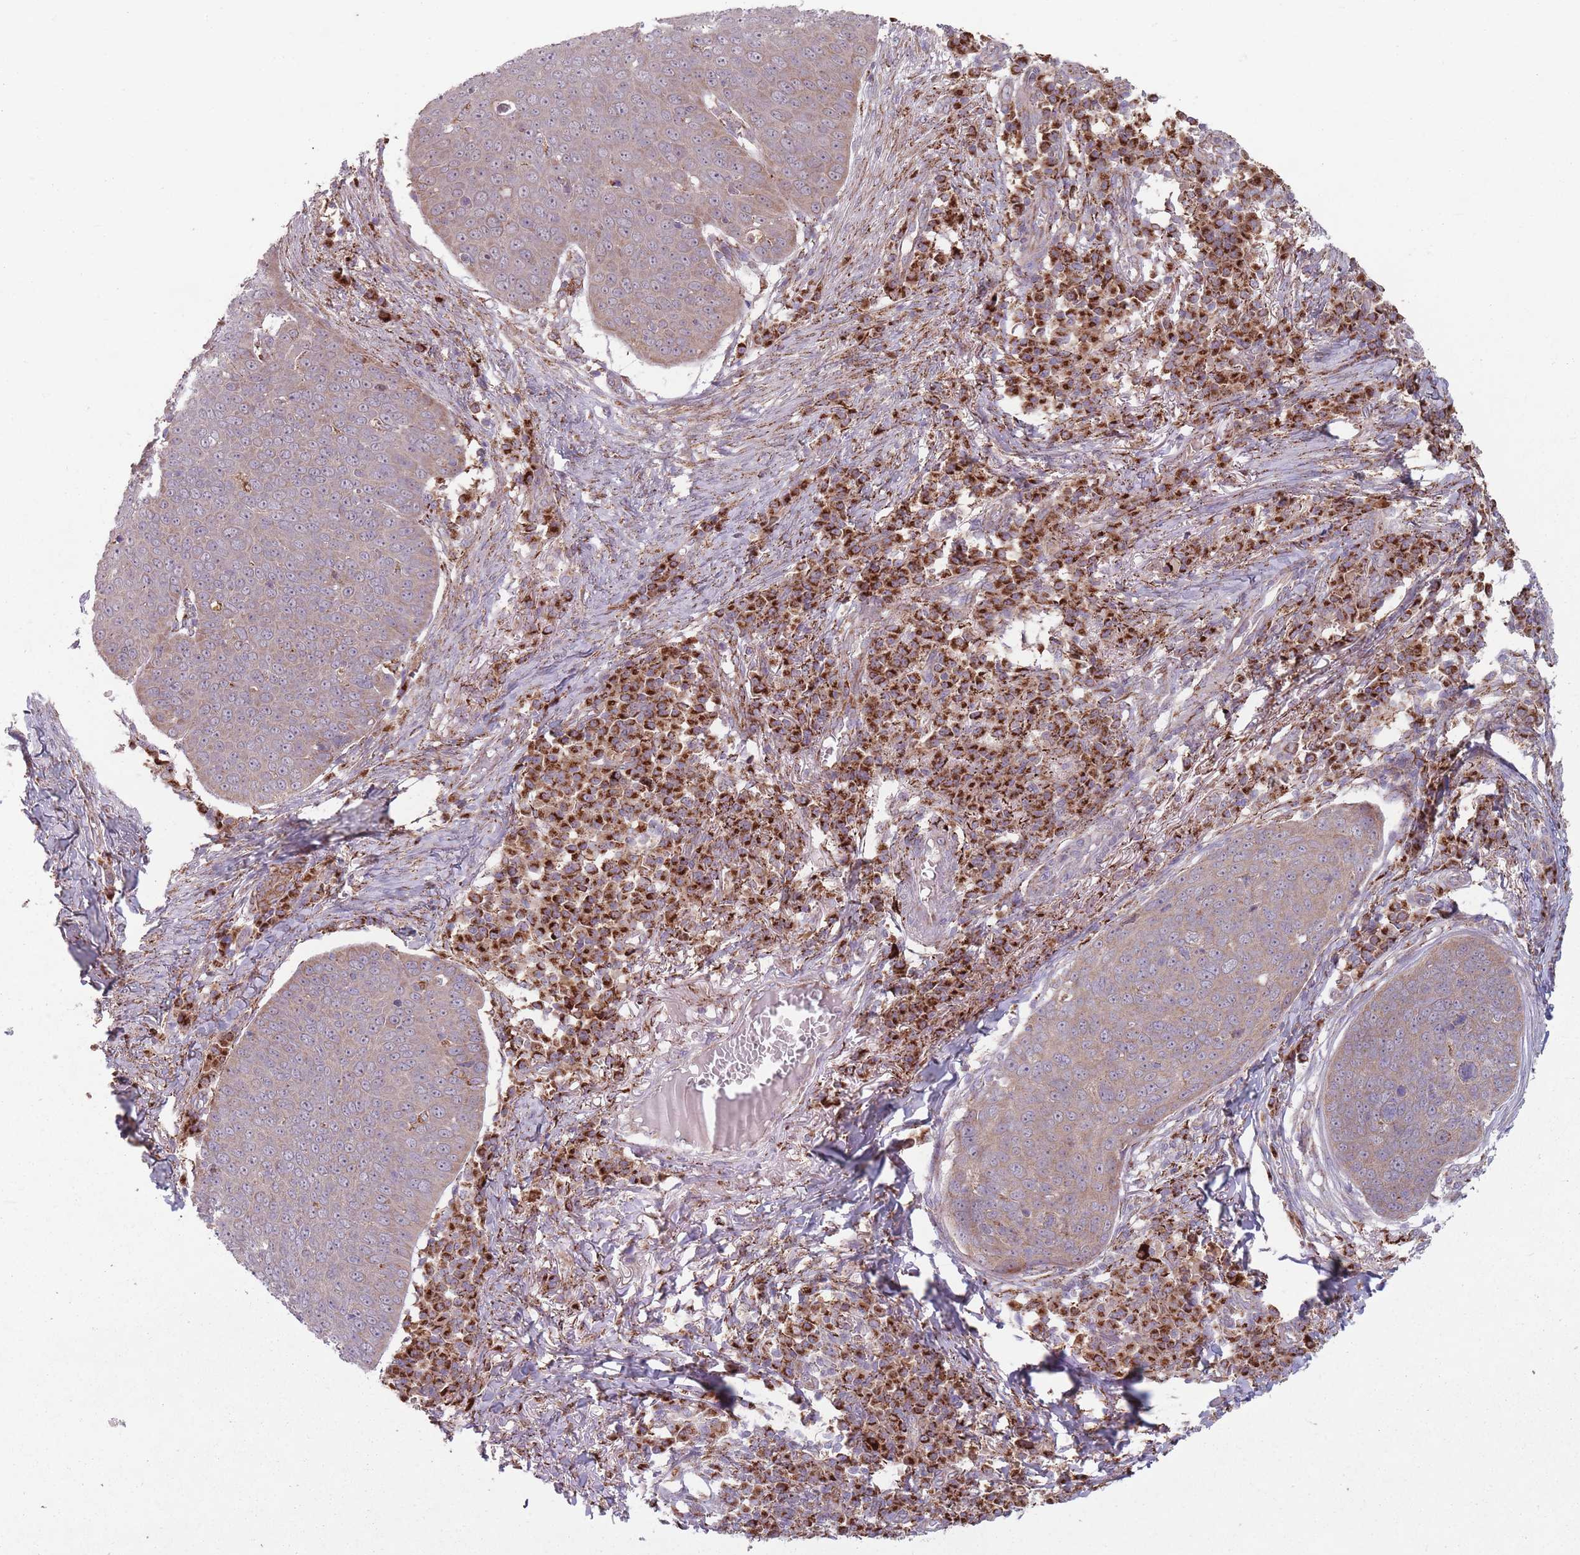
{"staining": {"intensity": "weak", "quantity": "25%-75%", "location": "cytoplasmic/membranous"}, "tissue": "skin cancer", "cell_type": "Tumor cells", "image_type": "cancer", "snomed": [{"axis": "morphology", "description": "Squamous cell carcinoma, NOS"}, {"axis": "topography", "description": "Skin"}], "caption": "Immunohistochemistry (IHC) of skin cancer reveals low levels of weak cytoplasmic/membranous staining in about 25%-75% of tumor cells. (Brightfield microscopy of DAB IHC at high magnification).", "gene": "OR10Q1", "patient": {"sex": "male", "age": 71}}